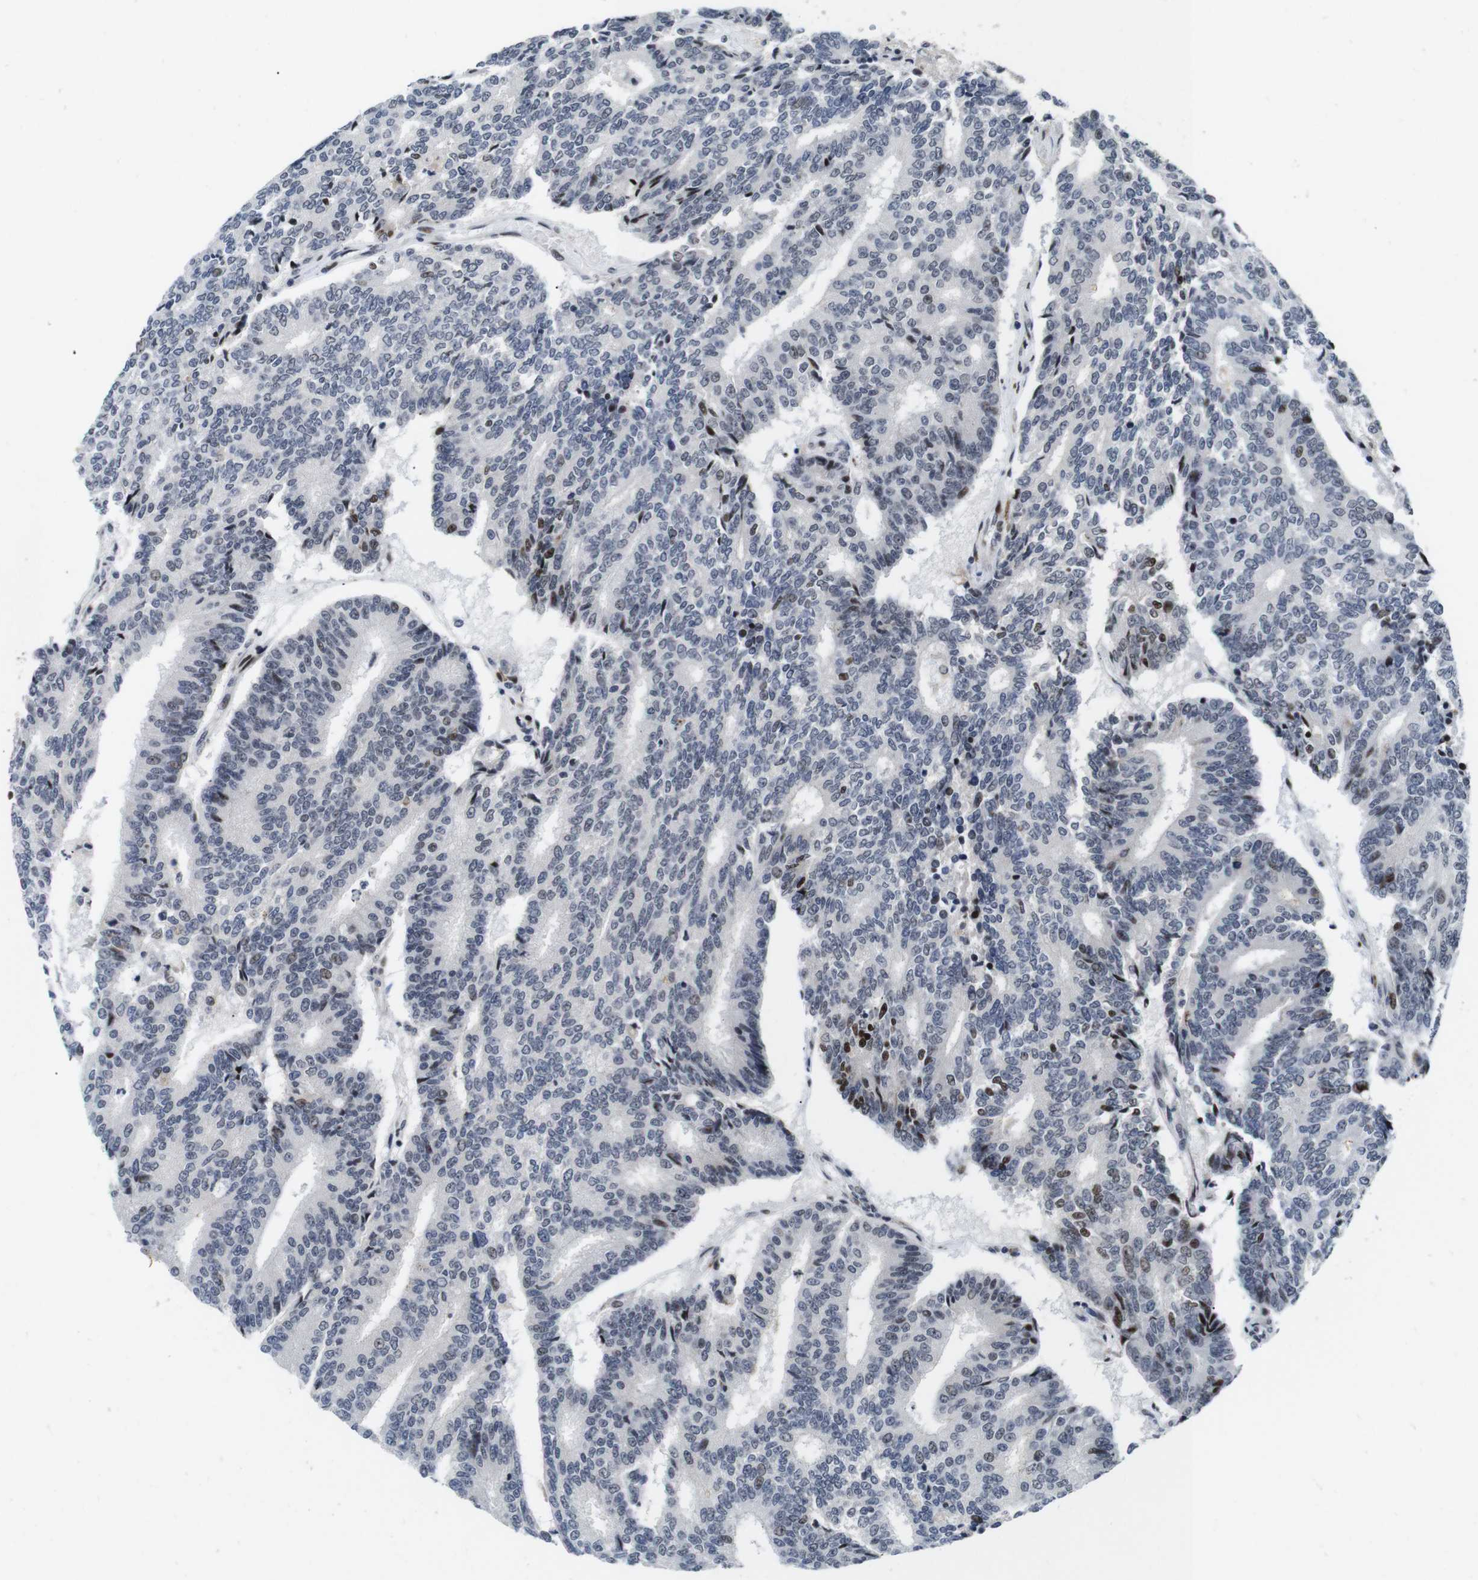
{"staining": {"intensity": "moderate", "quantity": "<25%", "location": "nuclear"}, "tissue": "prostate cancer", "cell_type": "Tumor cells", "image_type": "cancer", "snomed": [{"axis": "morphology", "description": "Normal tissue, NOS"}, {"axis": "morphology", "description": "Adenocarcinoma, High grade"}, {"axis": "topography", "description": "Prostate"}, {"axis": "topography", "description": "Seminal veicle"}], "caption": "Prostate cancer was stained to show a protein in brown. There is low levels of moderate nuclear staining in about <25% of tumor cells.", "gene": "EIF4G1", "patient": {"sex": "male", "age": 55}}